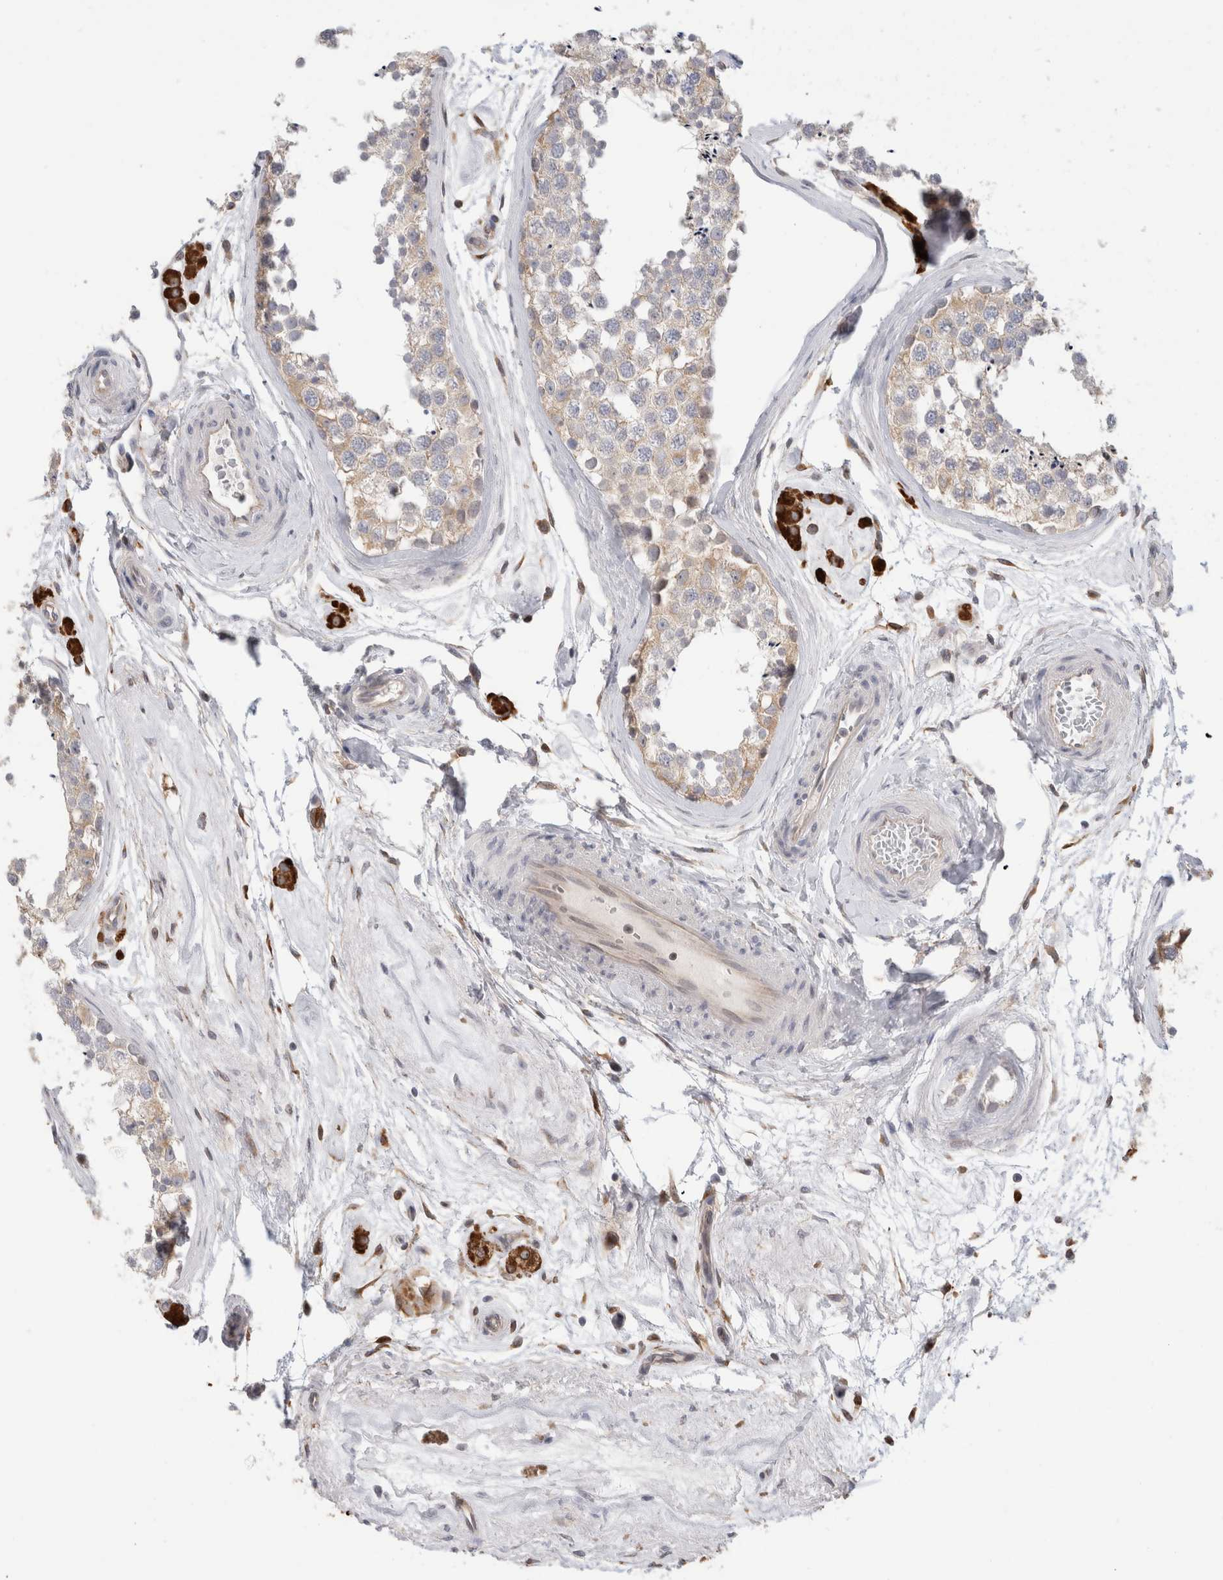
{"staining": {"intensity": "weak", "quantity": "<25%", "location": "cytoplasmic/membranous"}, "tissue": "testis", "cell_type": "Cells in seminiferous ducts", "image_type": "normal", "snomed": [{"axis": "morphology", "description": "Normal tissue, NOS"}, {"axis": "topography", "description": "Testis"}], "caption": "Image shows no protein positivity in cells in seminiferous ducts of benign testis.", "gene": "SYTL5", "patient": {"sex": "male", "age": 56}}